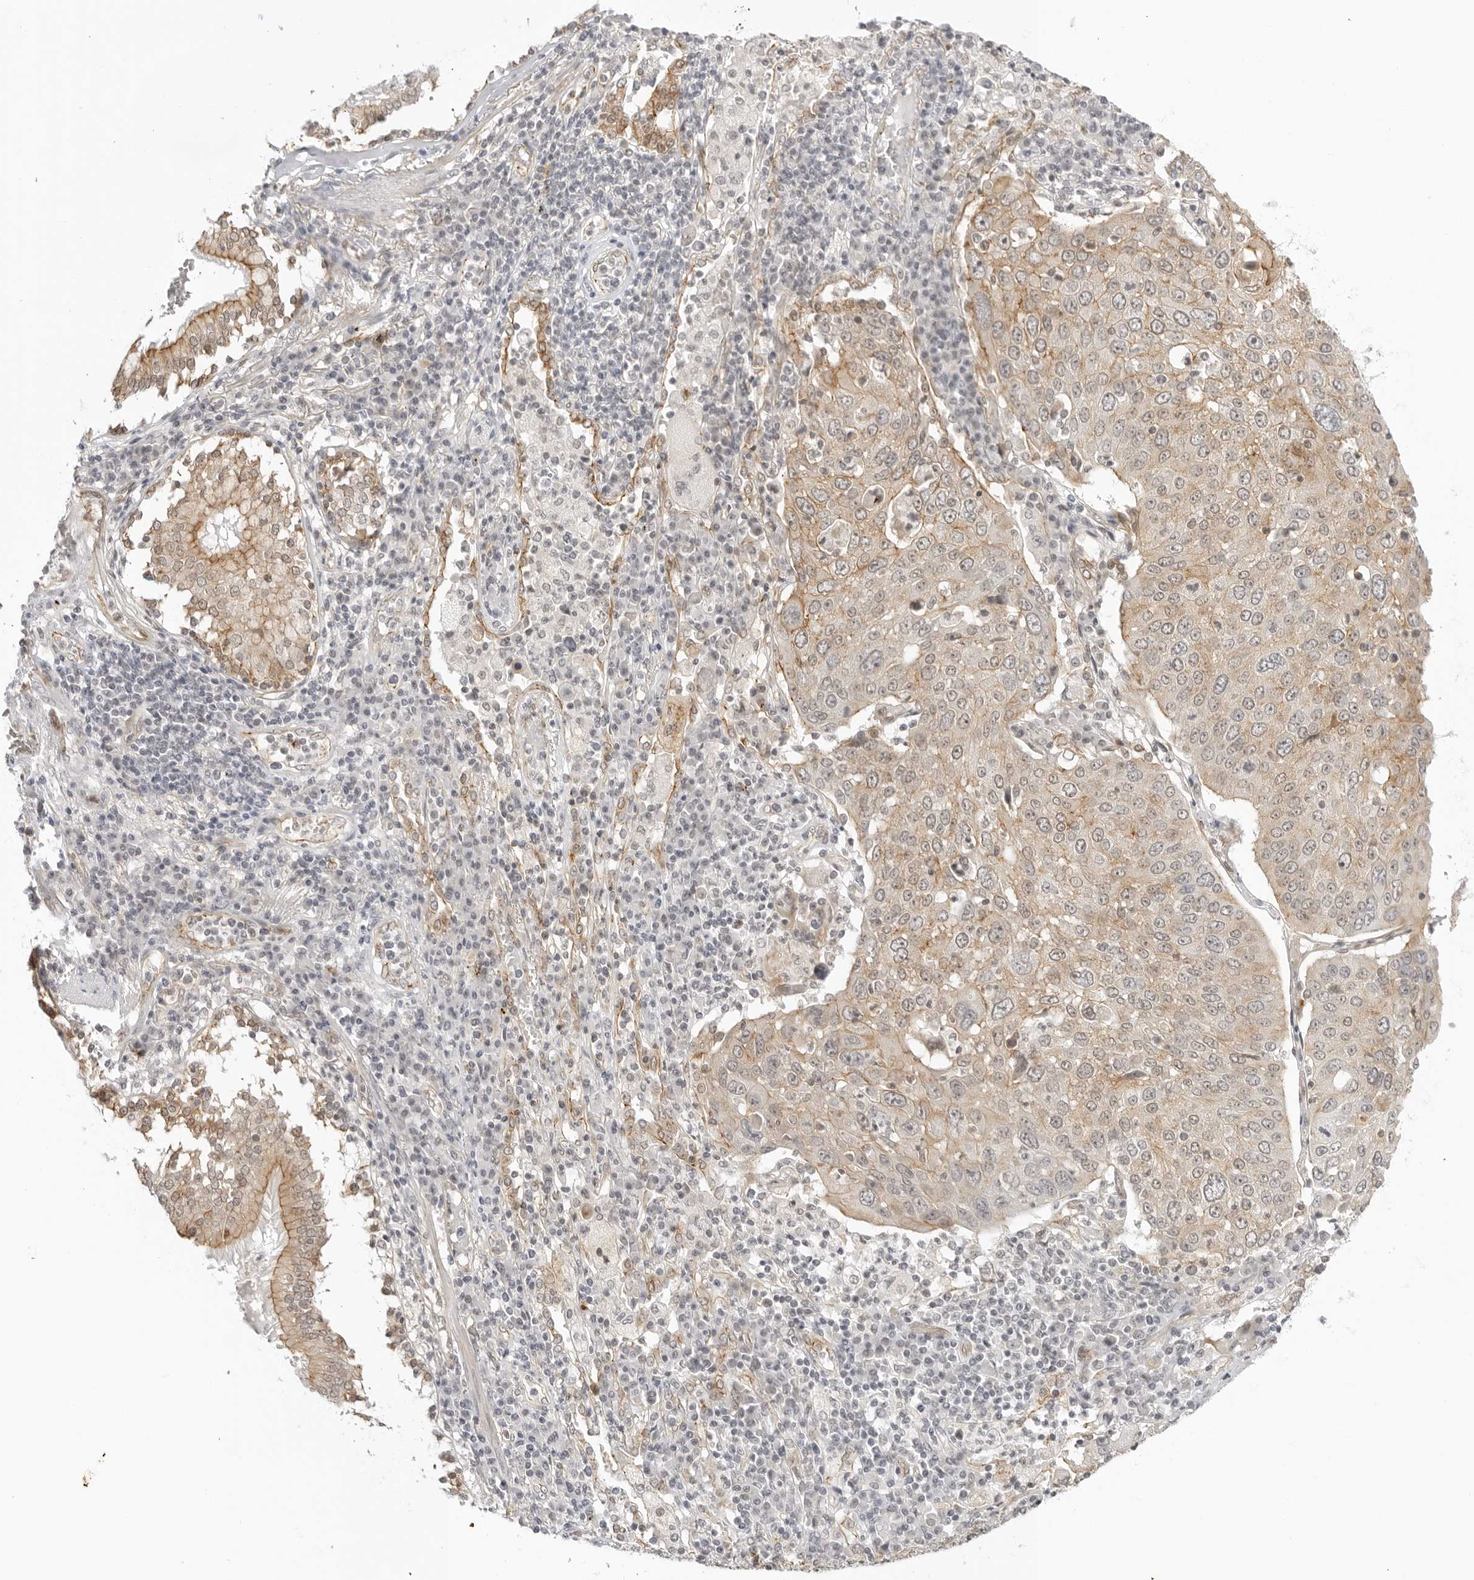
{"staining": {"intensity": "weak", "quantity": ">75%", "location": "cytoplasmic/membranous"}, "tissue": "lung cancer", "cell_type": "Tumor cells", "image_type": "cancer", "snomed": [{"axis": "morphology", "description": "Squamous cell carcinoma, NOS"}, {"axis": "topography", "description": "Lung"}], "caption": "Protein staining of squamous cell carcinoma (lung) tissue reveals weak cytoplasmic/membranous expression in about >75% of tumor cells. (DAB = brown stain, brightfield microscopy at high magnification).", "gene": "TRAPPC3", "patient": {"sex": "male", "age": 65}}